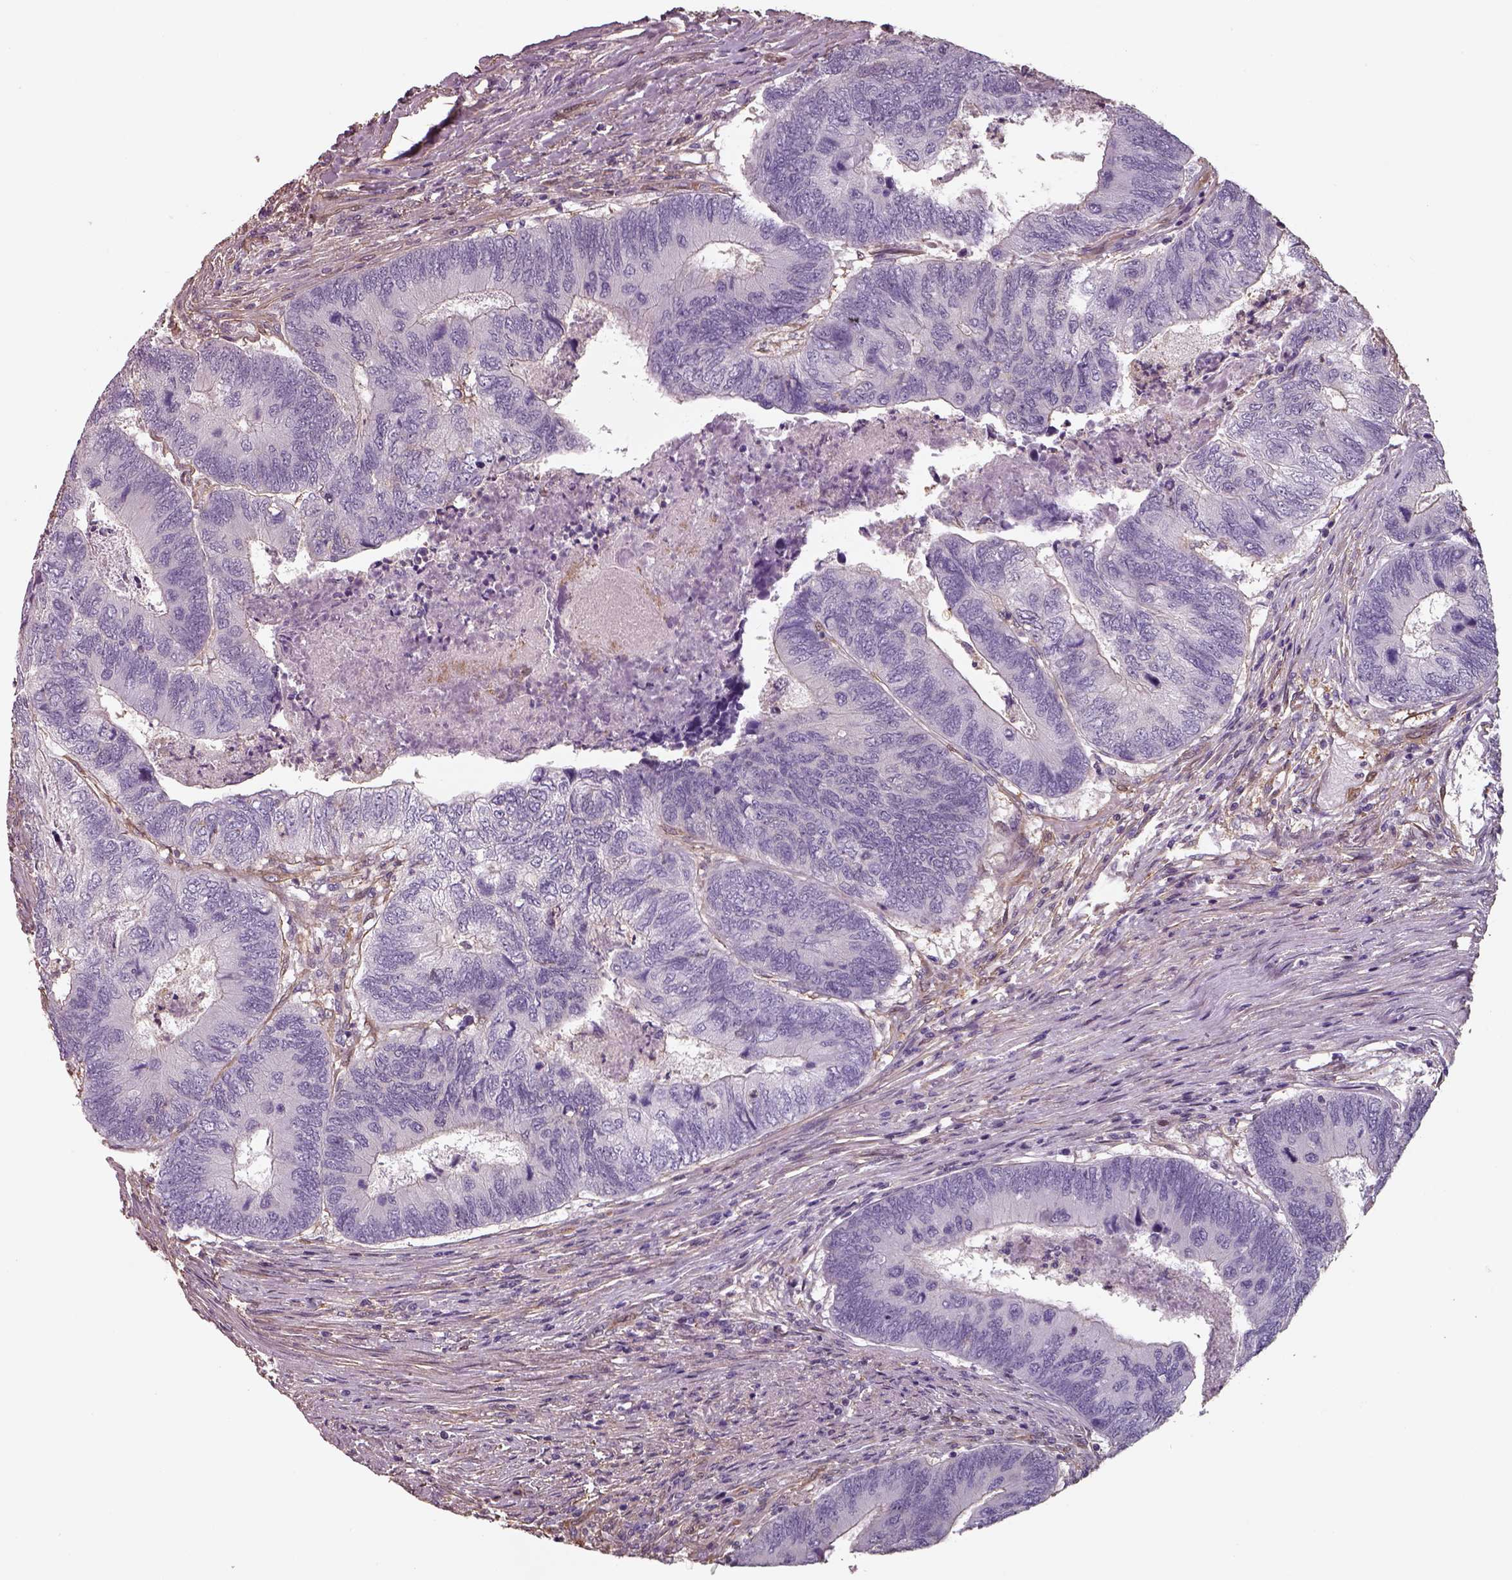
{"staining": {"intensity": "negative", "quantity": "none", "location": "none"}, "tissue": "colorectal cancer", "cell_type": "Tumor cells", "image_type": "cancer", "snomed": [{"axis": "morphology", "description": "Adenocarcinoma, NOS"}, {"axis": "topography", "description": "Colon"}], "caption": "An image of human colorectal cancer (adenocarcinoma) is negative for staining in tumor cells.", "gene": "ISYNA1", "patient": {"sex": "female", "age": 67}}